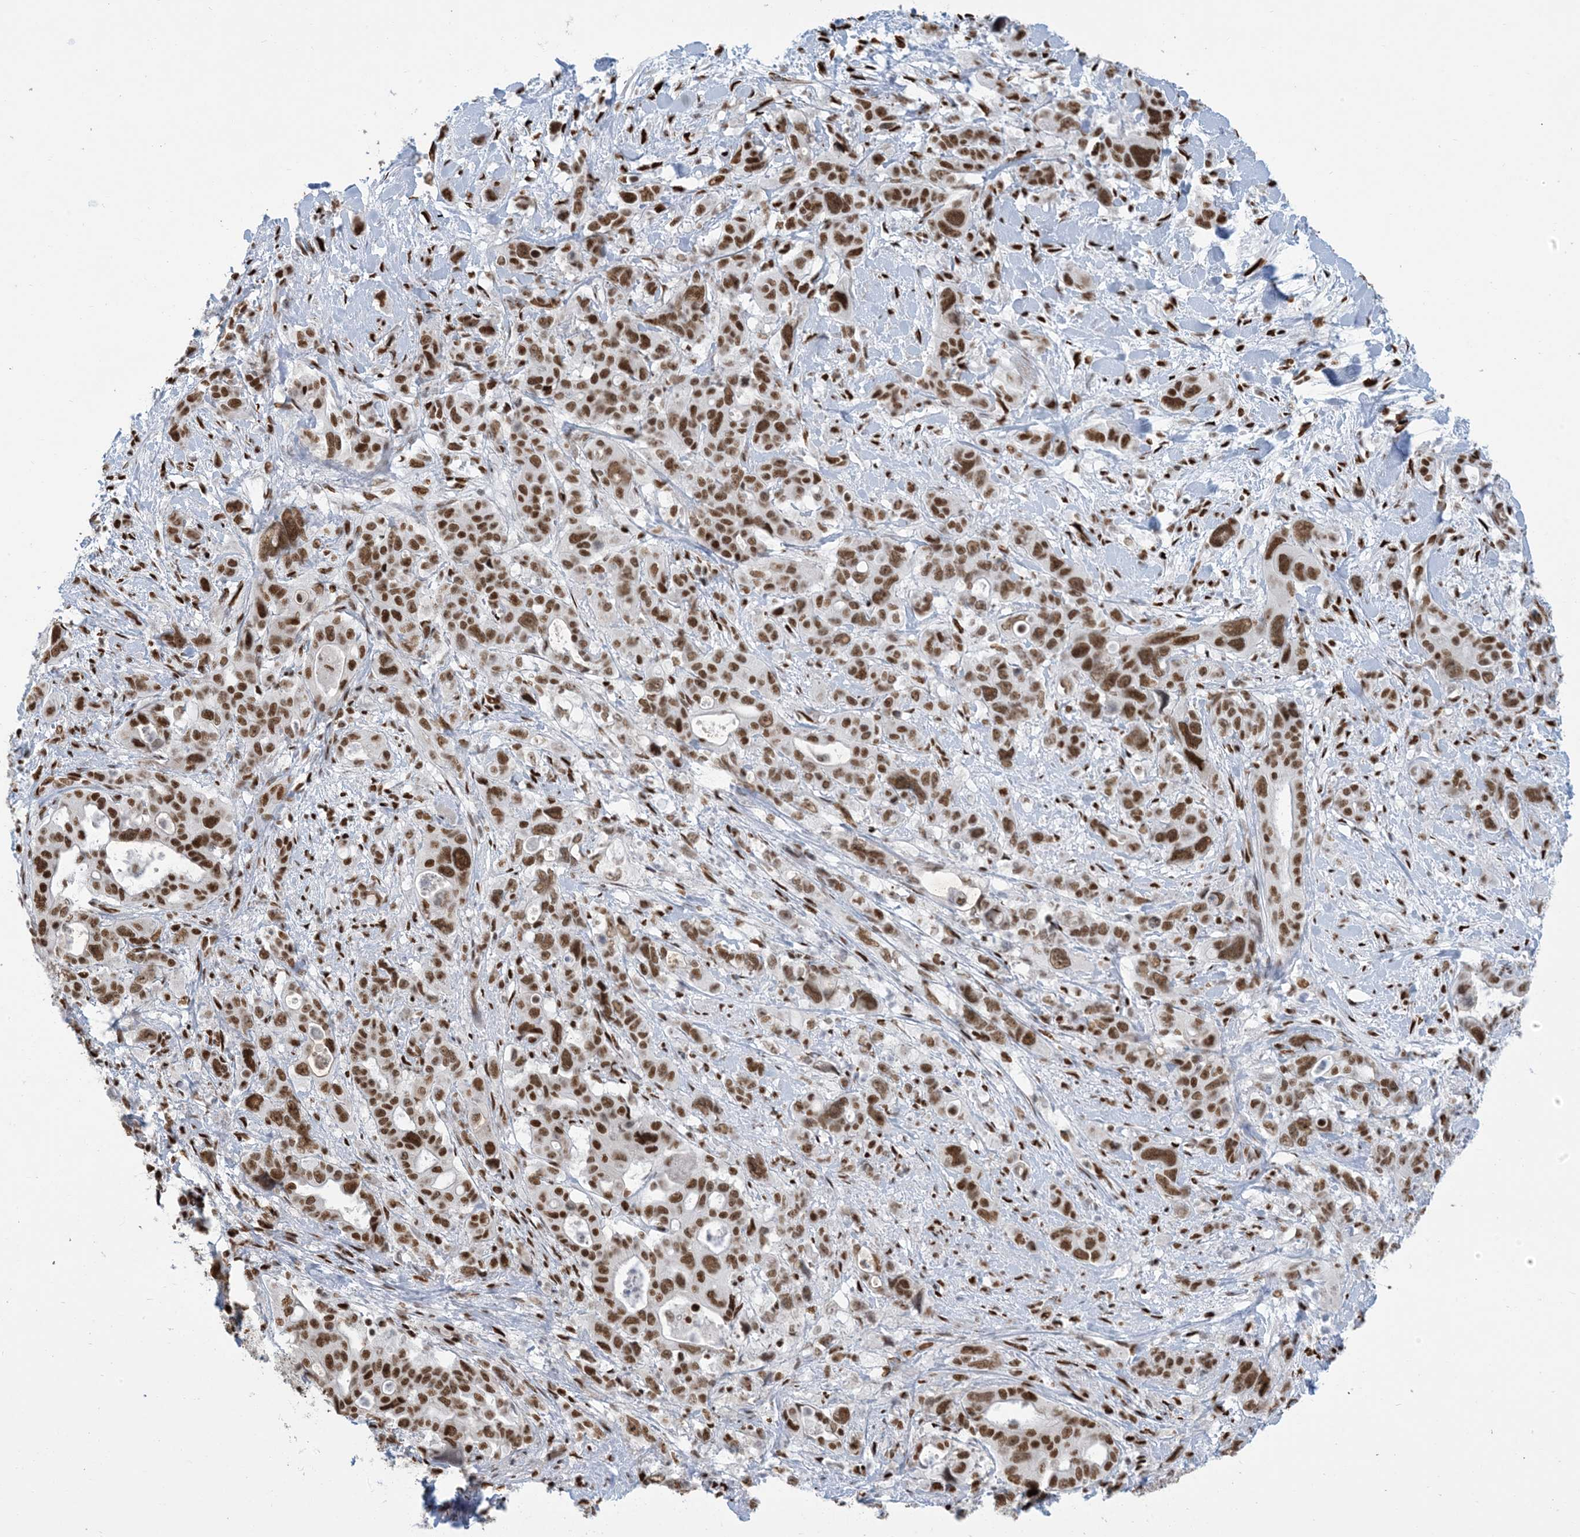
{"staining": {"intensity": "strong", "quantity": ">75%", "location": "nuclear"}, "tissue": "pancreatic cancer", "cell_type": "Tumor cells", "image_type": "cancer", "snomed": [{"axis": "morphology", "description": "Adenocarcinoma, NOS"}, {"axis": "topography", "description": "Pancreas"}], "caption": "Human pancreatic adenocarcinoma stained with a protein marker reveals strong staining in tumor cells.", "gene": "STAG1", "patient": {"sex": "male", "age": 46}}